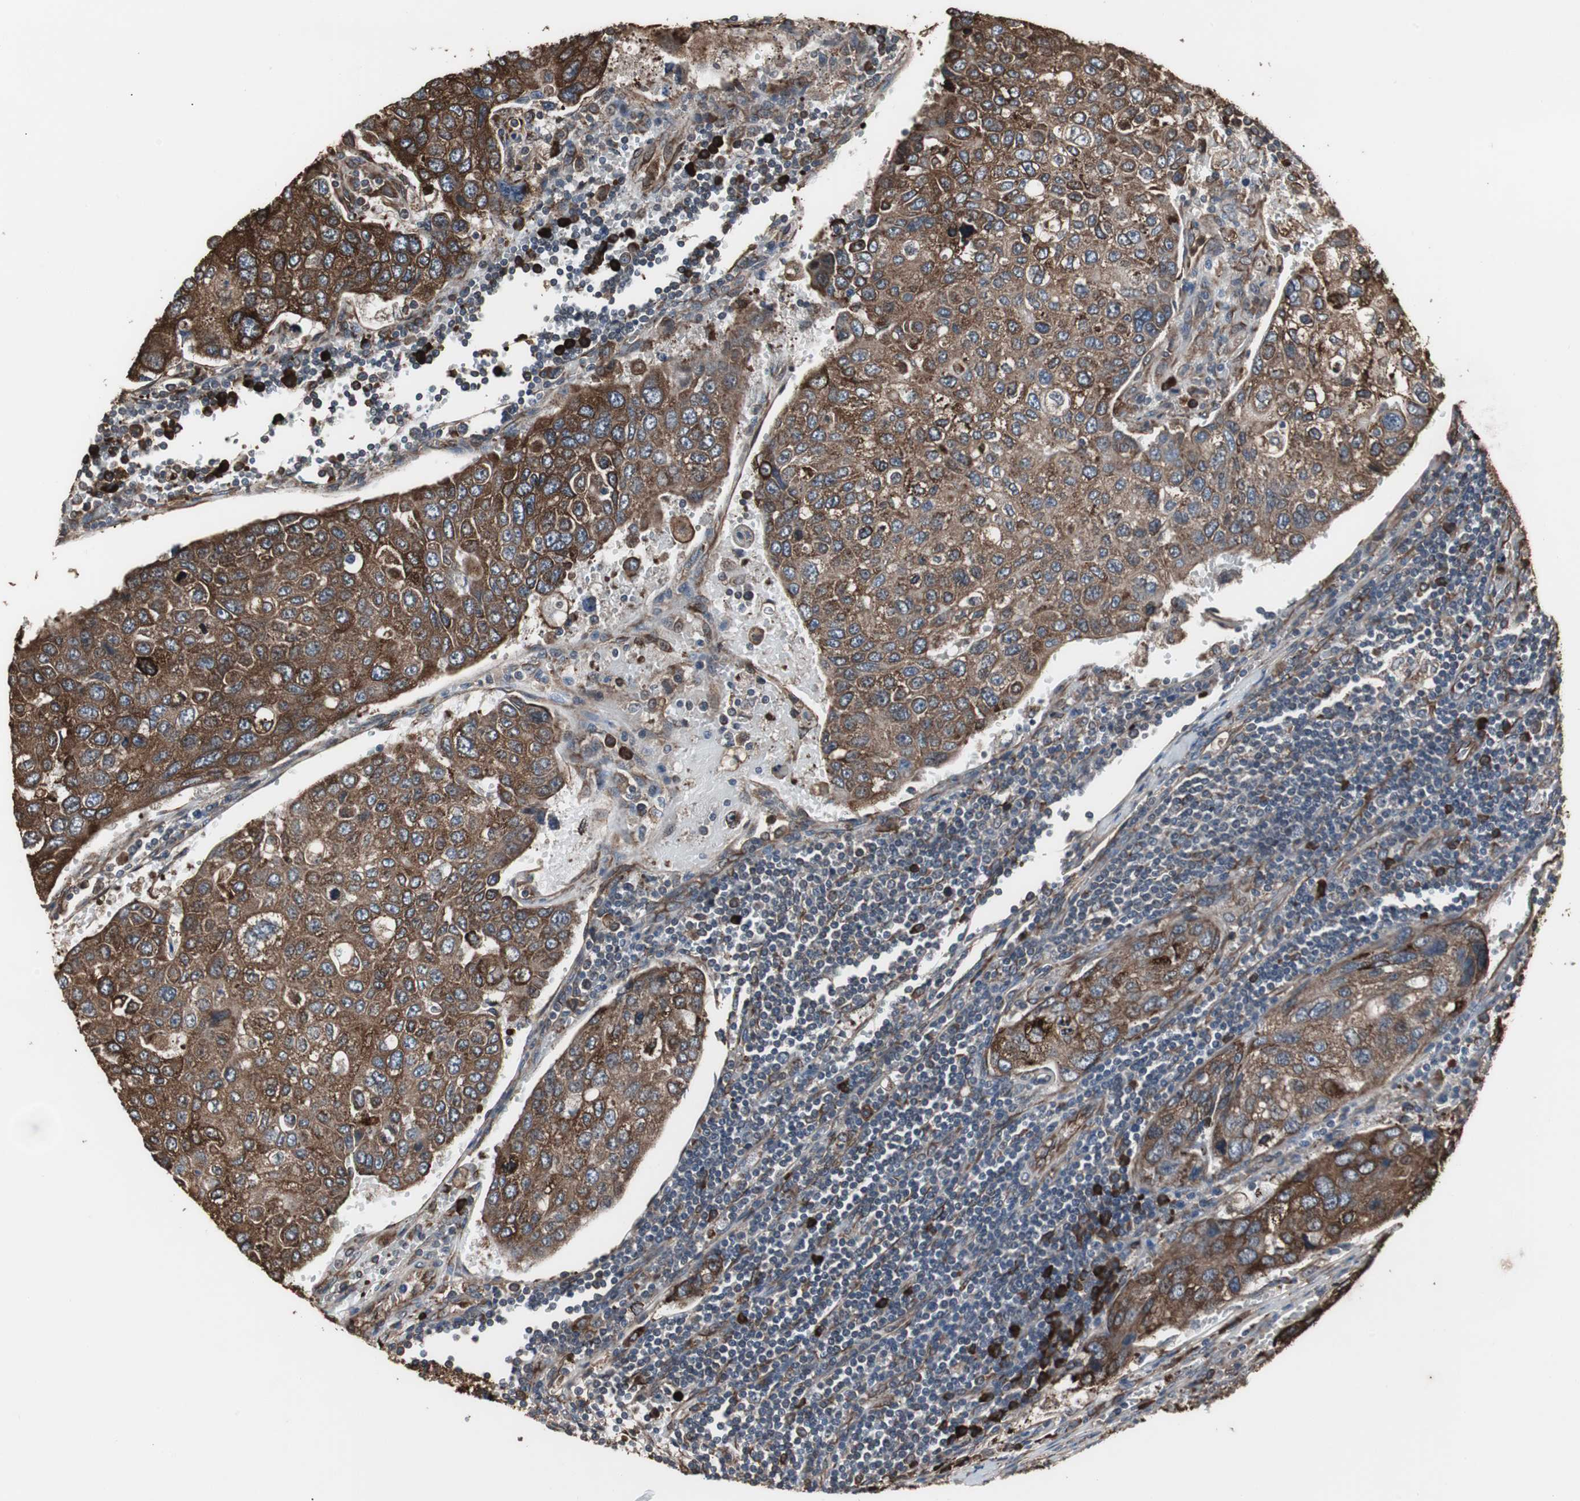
{"staining": {"intensity": "moderate", "quantity": ">75%", "location": "cytoplasmic/membranous"}, "tissue": "urothelial cancer", "cell_type": "Tumor cells", "image_type": "cancer", "snomed": [{"axis": "morphology", "description": "Urothelial carcinoma, High grade"}, {"axis": "topography", "description": "Lymph node"}, {"axis": "topography", "description": "Urinary bladder"}], "caption": "Moderate cytoplasmic/membranous staining is appreciated in approximately >75% of tumor cells in high-grade urothelial carcinoma.", "gene": "CALU", "patient": {"sex": "male", "age": 51}}